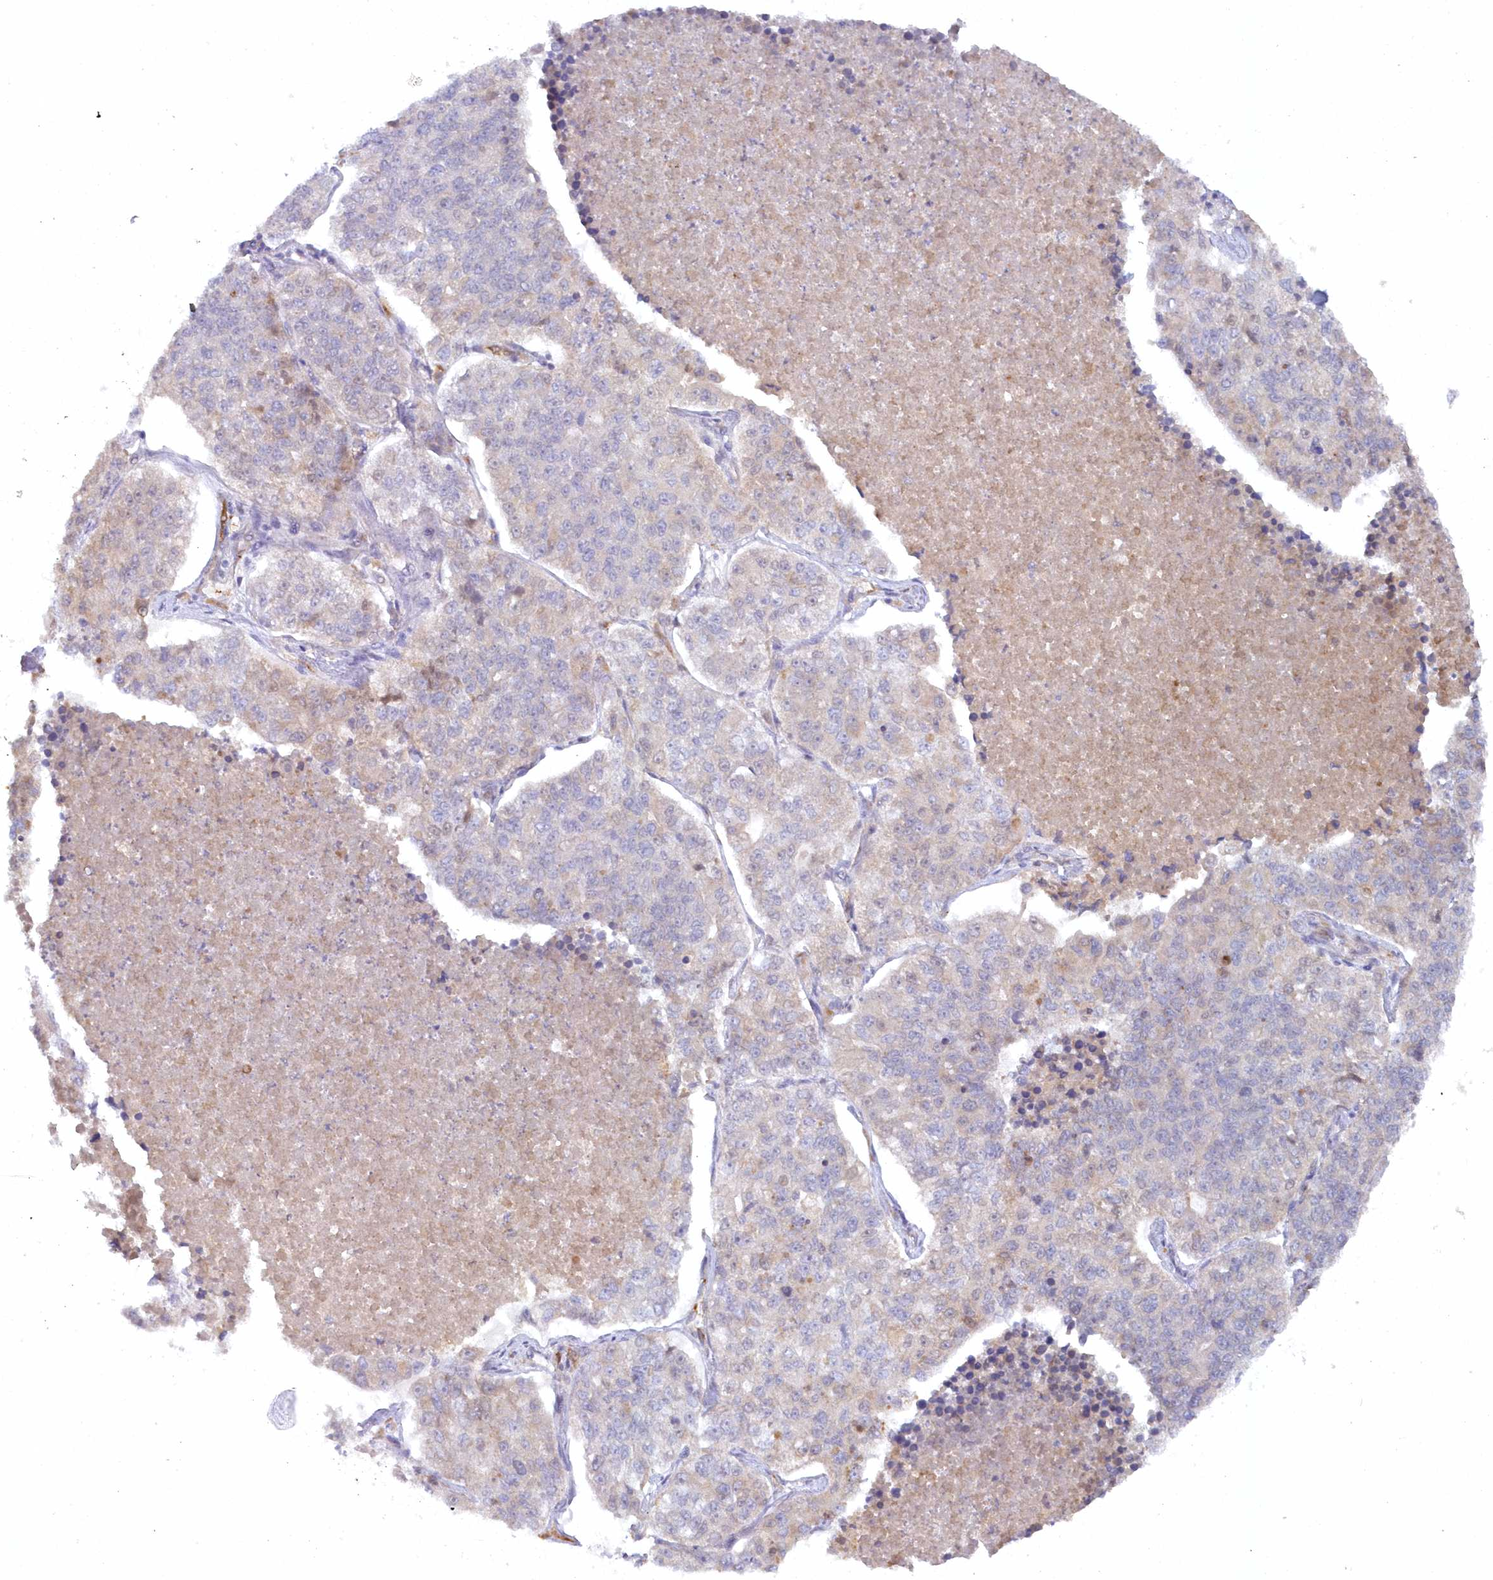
{"staining": {"intensity": "negative", "quantity": "none", "location": "none"}, "tissue": "lung cancer", "cell_type": "Tumor cells", "image_type": "cancer", "snomed": [{"axis": "morphology", "description": "Adenocarcinoma, NOS"}, {"axis": "topography", "description": "Lung"}], "caption": "A photomicrograph of adenocarcinoma (lung) stained for a protein exhibits no brown staining in tumor cells.", "gene": "GBE1", "patient": {"sex": "male", "age": 49}}